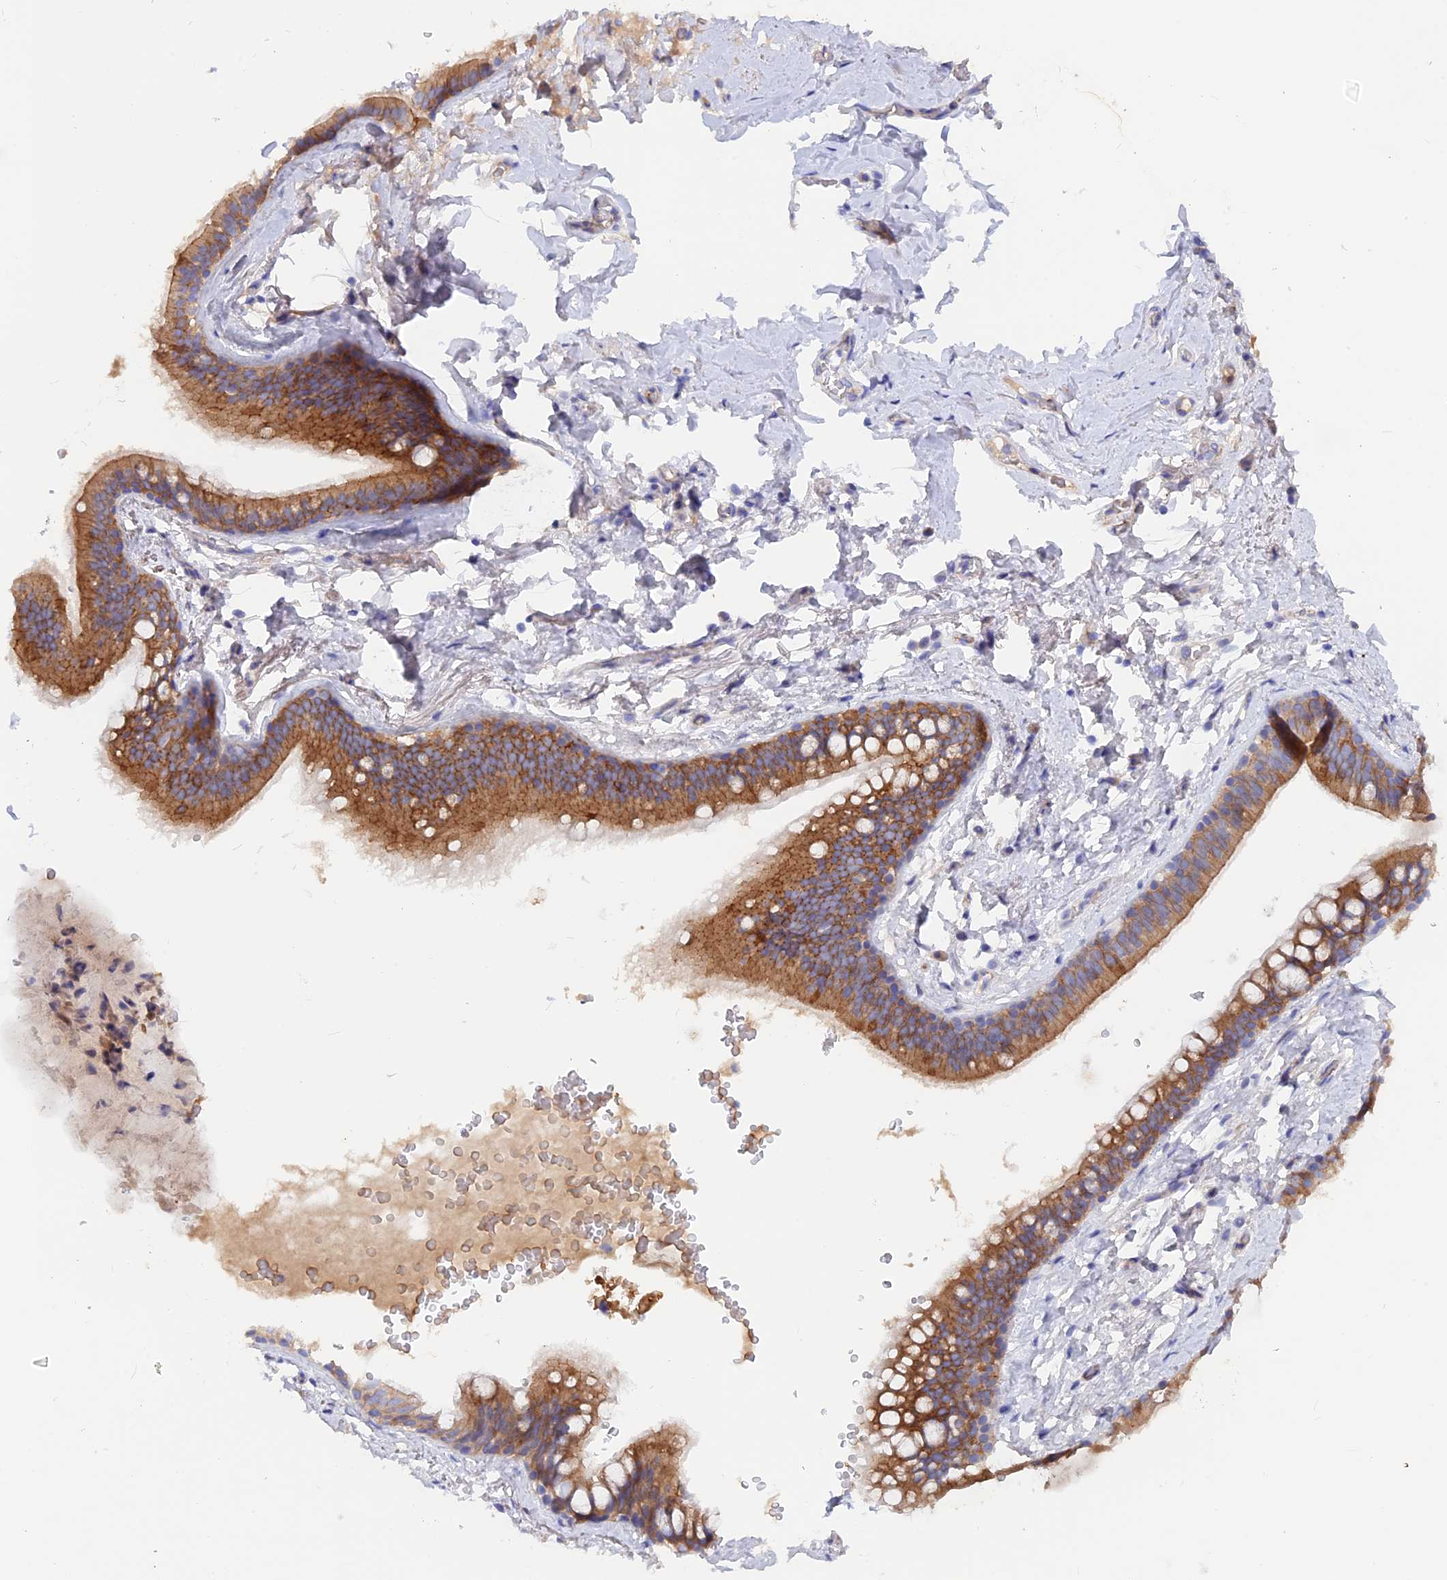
{"staining": {"intensity": "negative", "quantity": "none", "location": "none"}, "tissue": "adipose tissue", "cell_type": "Adipocytes", "image_type": "normal", "snomed": [{"axis": "morphology", "description": "Normal tissue, NOS"}, {"axis": "topography", "description": "Lymph node"}, {"axis": "topography", "description": "Bronchus"}], "caption": "Adipocytes are negative for protein expression in benign human adipose tissue. Brightfield microscopy of immunohistochemistry (IHC) stained with DAB (brown) and hematoxylin (blue), captured at high magnification.", "gene": "GK5", "patient": {"sex": "male", "age": 63}}